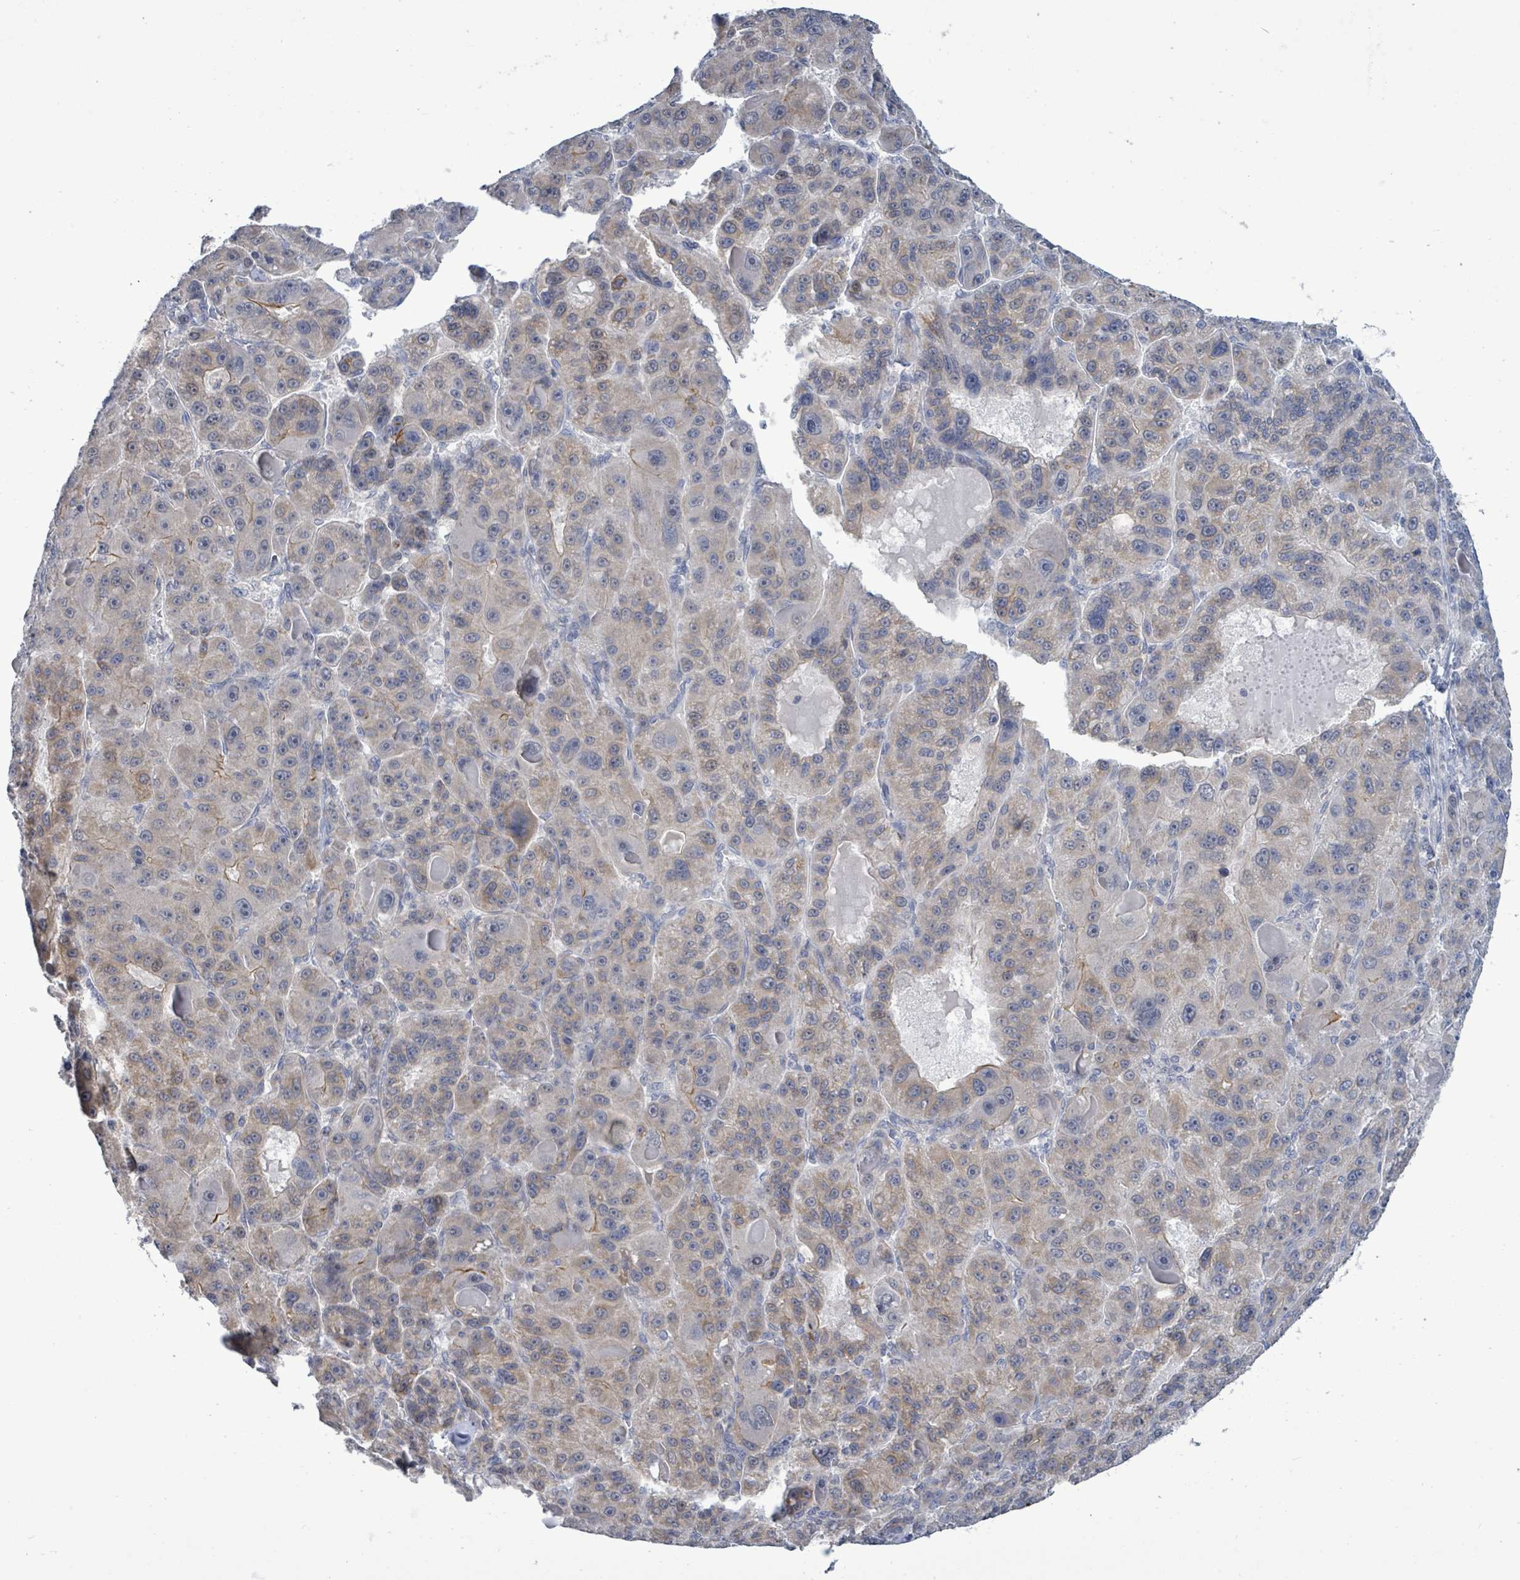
{"staining": {"intensity": "weak", "quantity": "25%-75%", "location": "cytoplasmic/membranous"}, "tissue": "liver cancer", "cell_type": "Tumor cells", "image_type": "cancer", "snomed": [{"axis": "morphology", "description": "Carcinoma, Hepatocellular, NOS"}, {"axis": "topography", "description": "Liver"}], "caption": "A brown stain highlights weak cytoplasmic/membranous expression of a protein in liver cancer (hepatocellular carcinoma) tumor cells. The staining is performed using DAB brown chromogen to label protein expression. The nuclei are counter-stained blue using hematoxylin.", "gene": "COQ10B", "patient": {"sex": "male", "age": 76}}